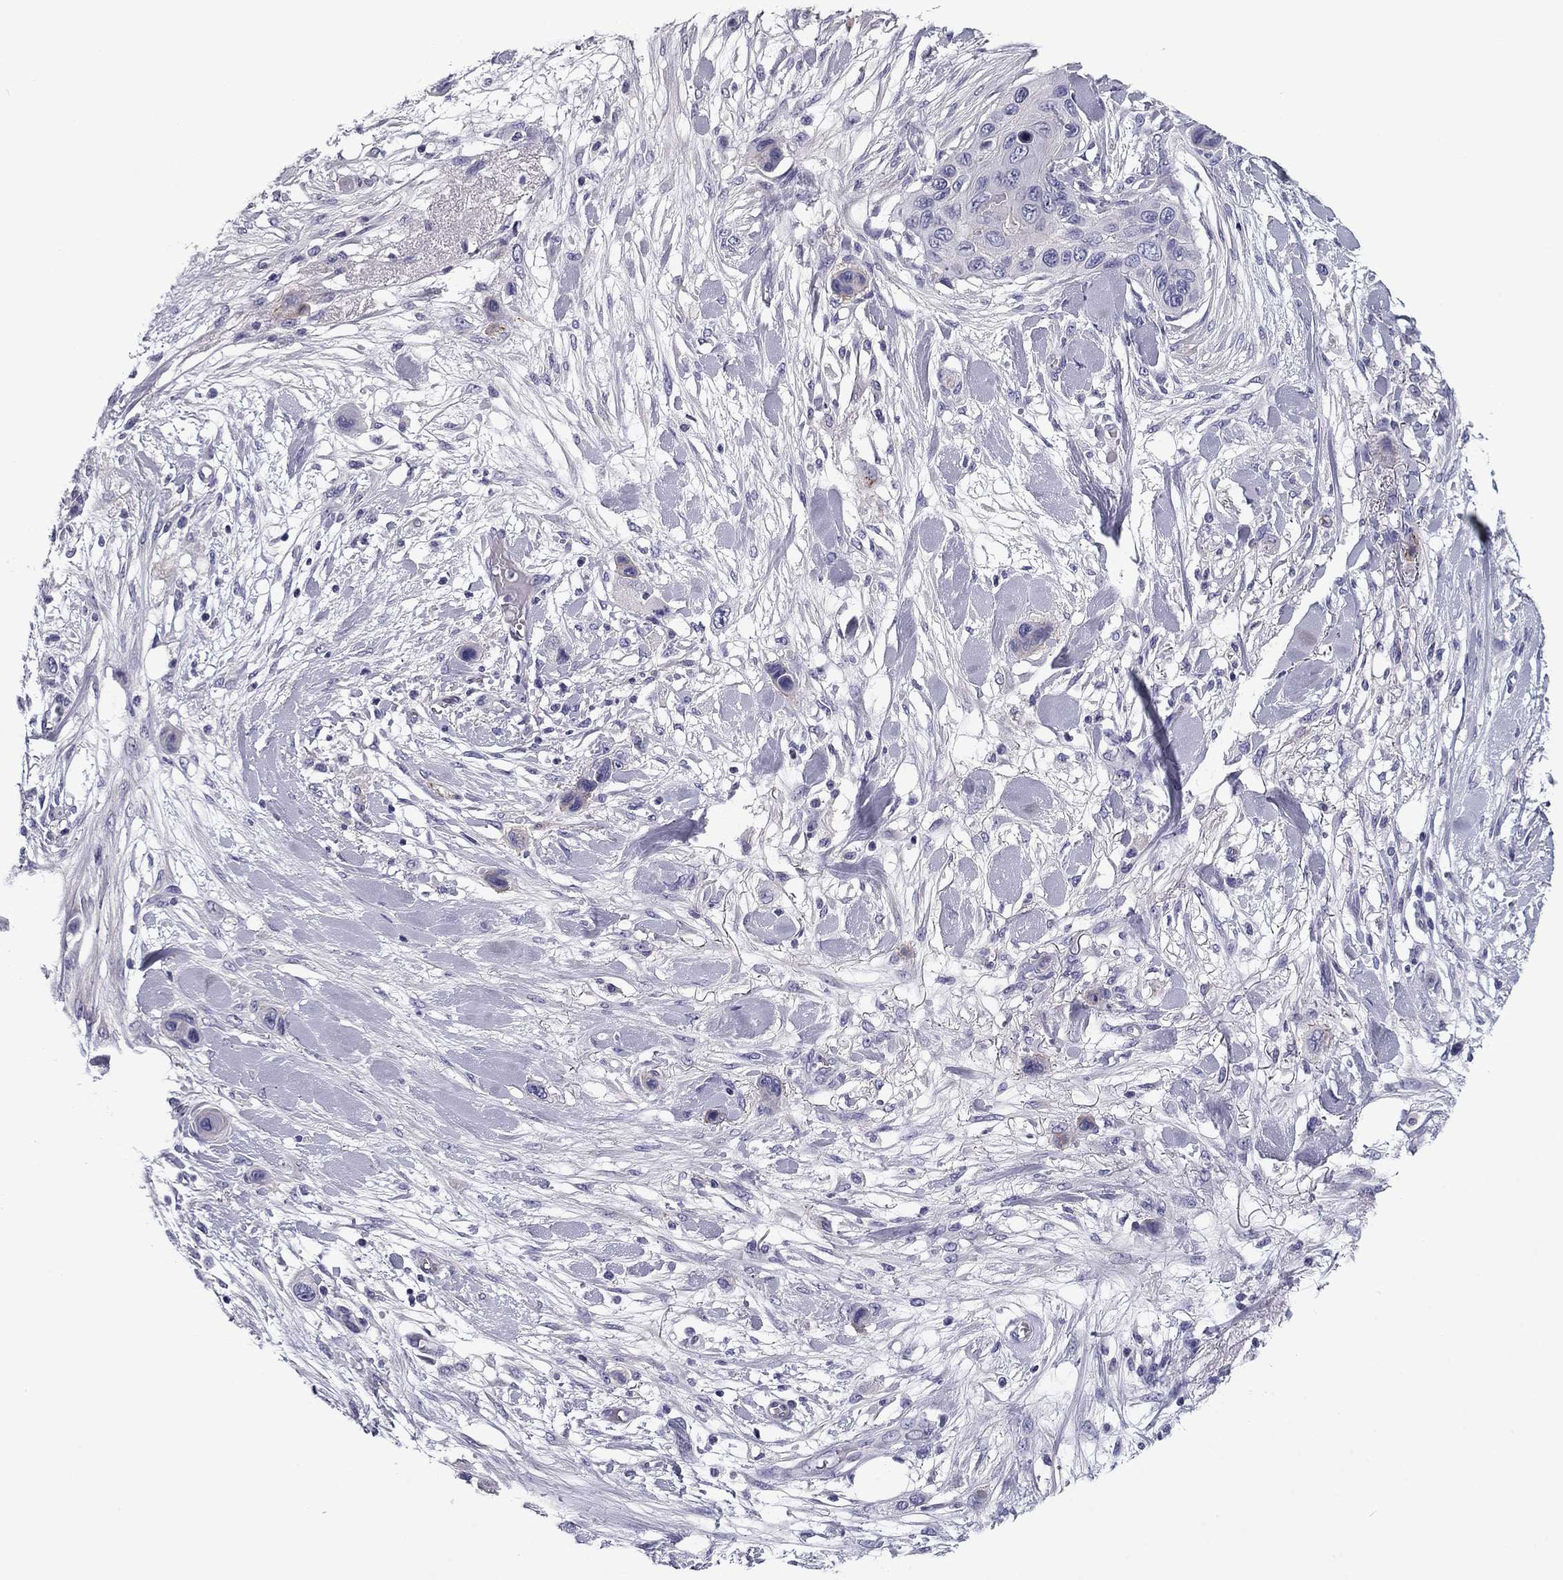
{"staining": {"intensity": "negative", "quantity": "none", "location": "none"}, "tissue": "skin cancer", "cell_type": "Tumor cells", "image_type": "cancer", "snomed": [{"axis": "morphology", "description": "Squamous cell carcinoma, NOS"}, {"axis": "topography", "description": "Skin"}], "caption": "IHC histopathology image of skin cancer (squamous cell carcinoma) stained for a protein (brown), which displays no positivity in tumor cells.", "gene": "FLNC", "patient": {"sex": "male", "age": 79}}